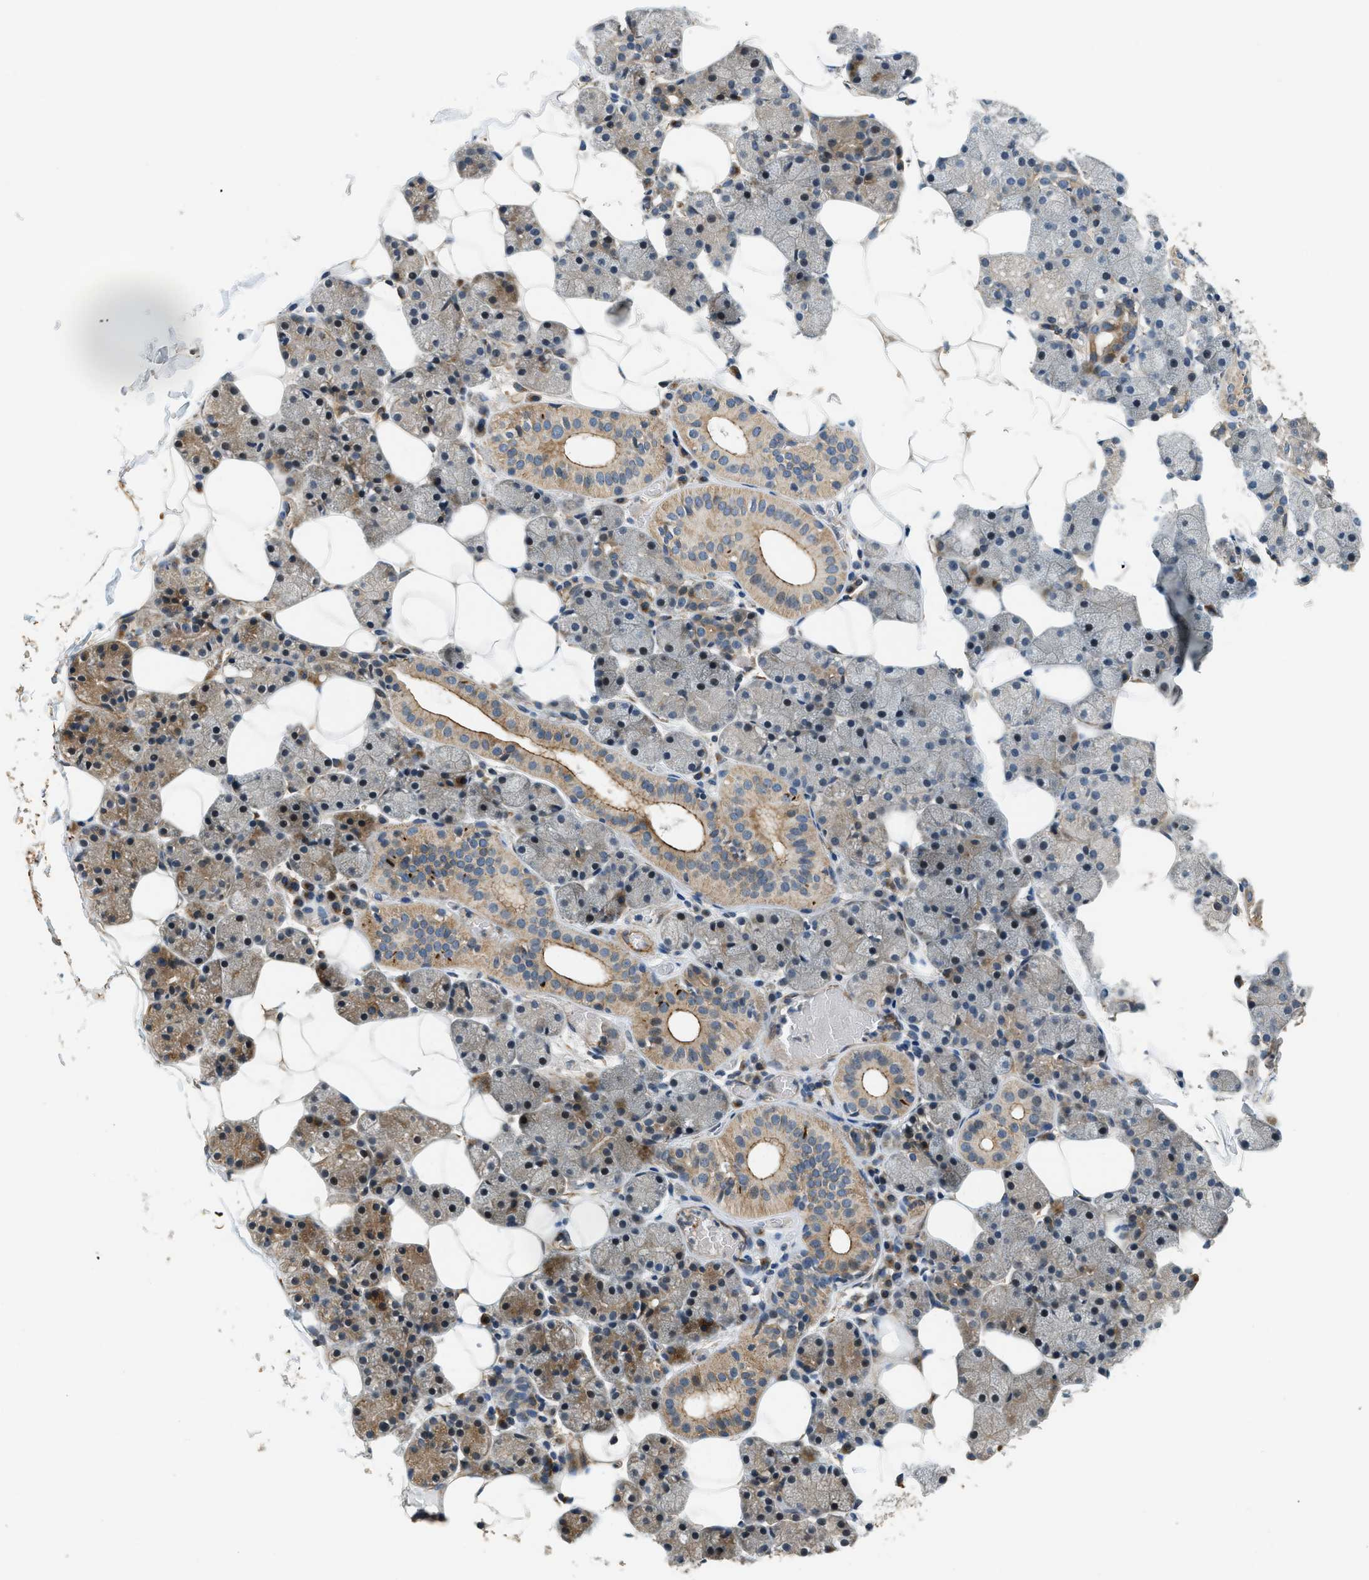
{"staining": {"intensity": "moderate", "quantity": ">75%", "location": "cytoplasmic/membranous"}, "tissue": "salivary gland", "cell_type": "Glandular cells", "image_type": "normal", "snomed": [{"axis": "morphology", "description": "Normal tissue, NOS"}, {"axis": "topography", "description": "Salivary gland"}], "caption": "Immunohistochemical staining of unremarkable salivary gland exhibits >75% levels of moderate cytoplasmic/membranous protein expression in approximately >75% of glandular cells.", "gene": "ALOX12", "patient": {"sex": "female", "age": 33}}